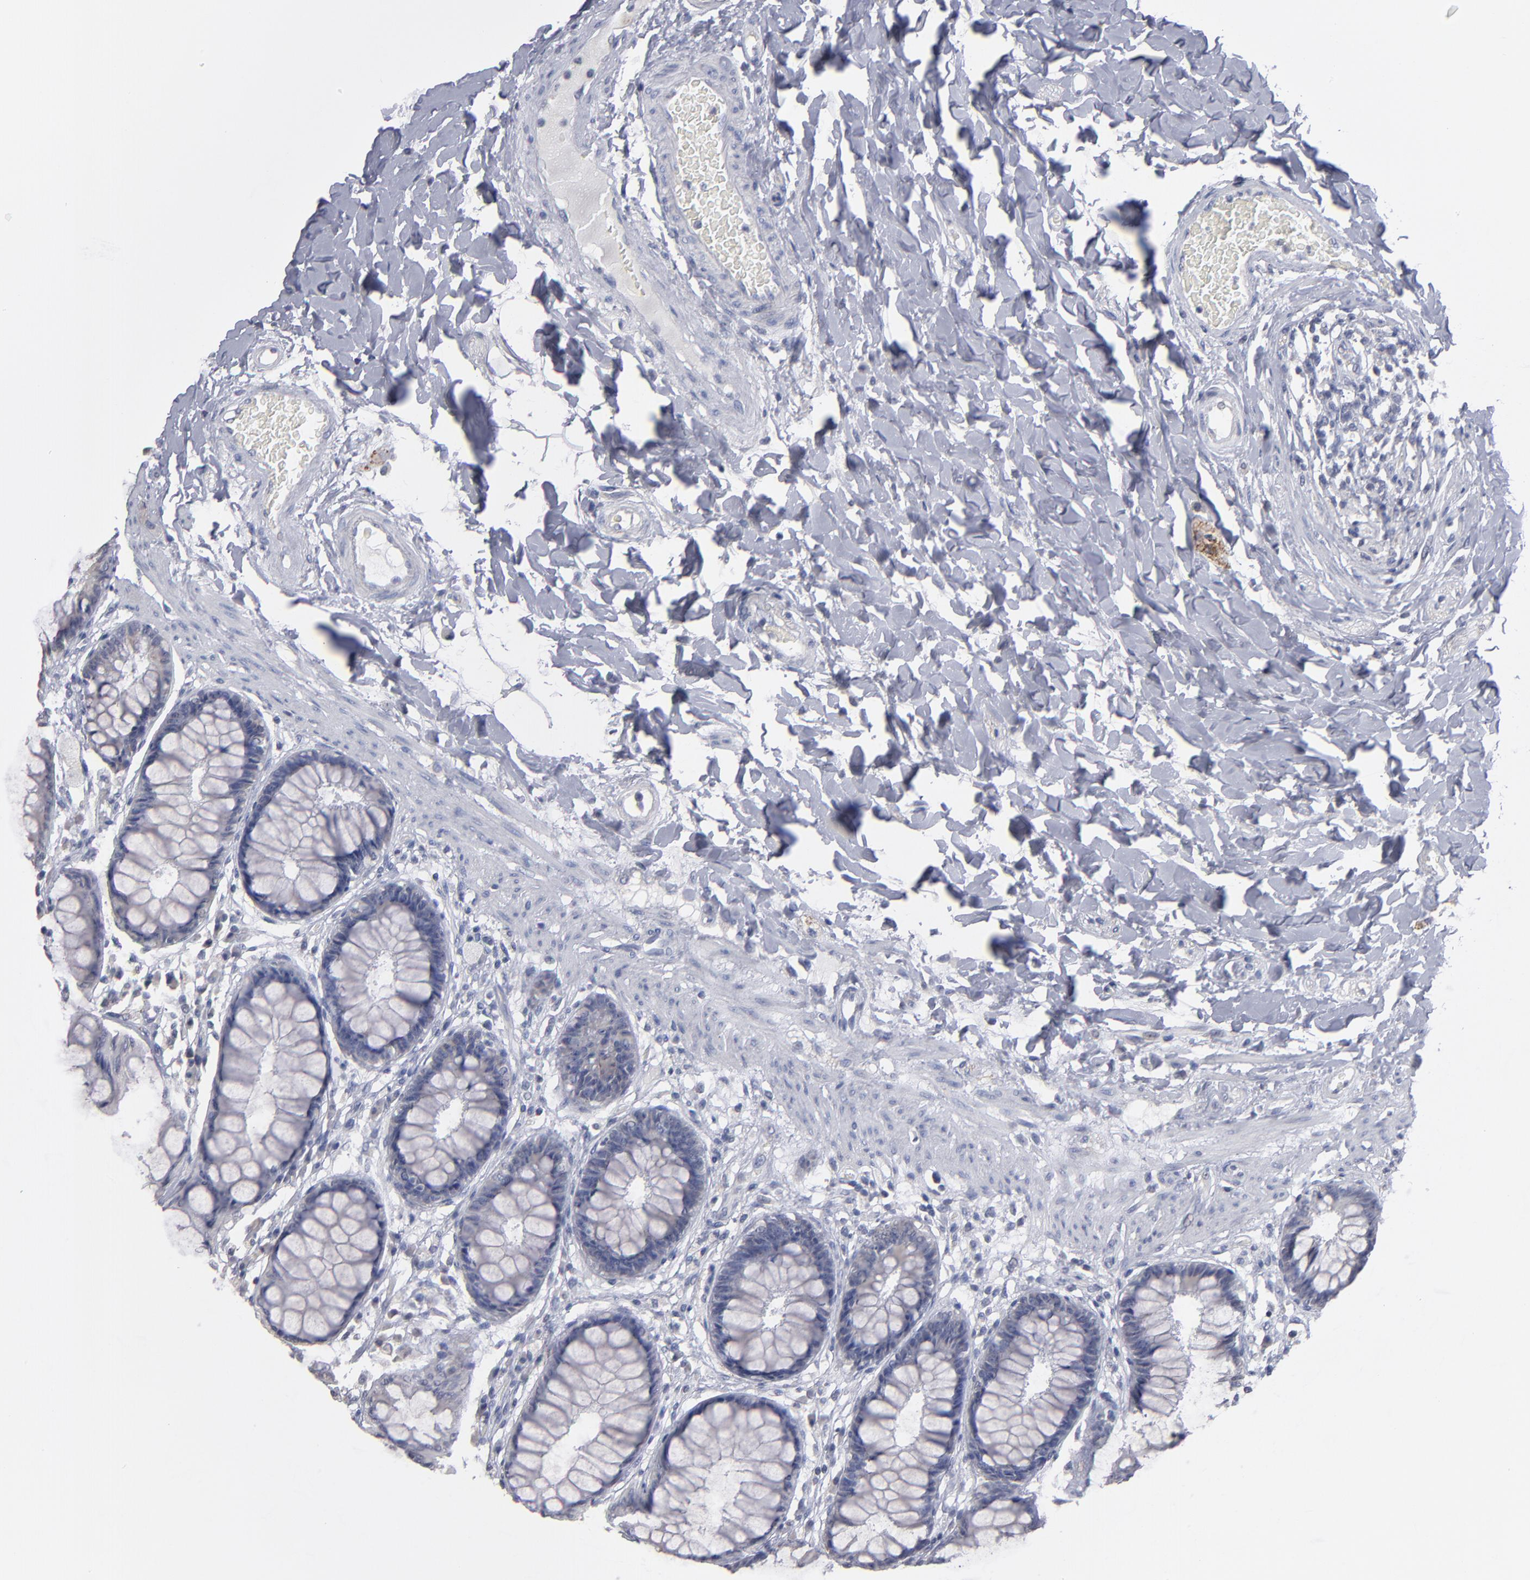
{"staining": {"intensity": "negative", "quantity": "none", "location": "none"}, "tissue": "rectum", "cell_type": "Glandular cells", "image_type": "normal", "snomed": [{"axis": "morphology", "description": "Normal tissue, NOS"}, {"axis": "topography", "description": "Rectum"}], "caption": "This is an IHC photomicrograph of unremarkable human rectum. There is no staining in glandular cells.", "gene": "RPH3A", "patient": {"sex": "female", "age": 46}}